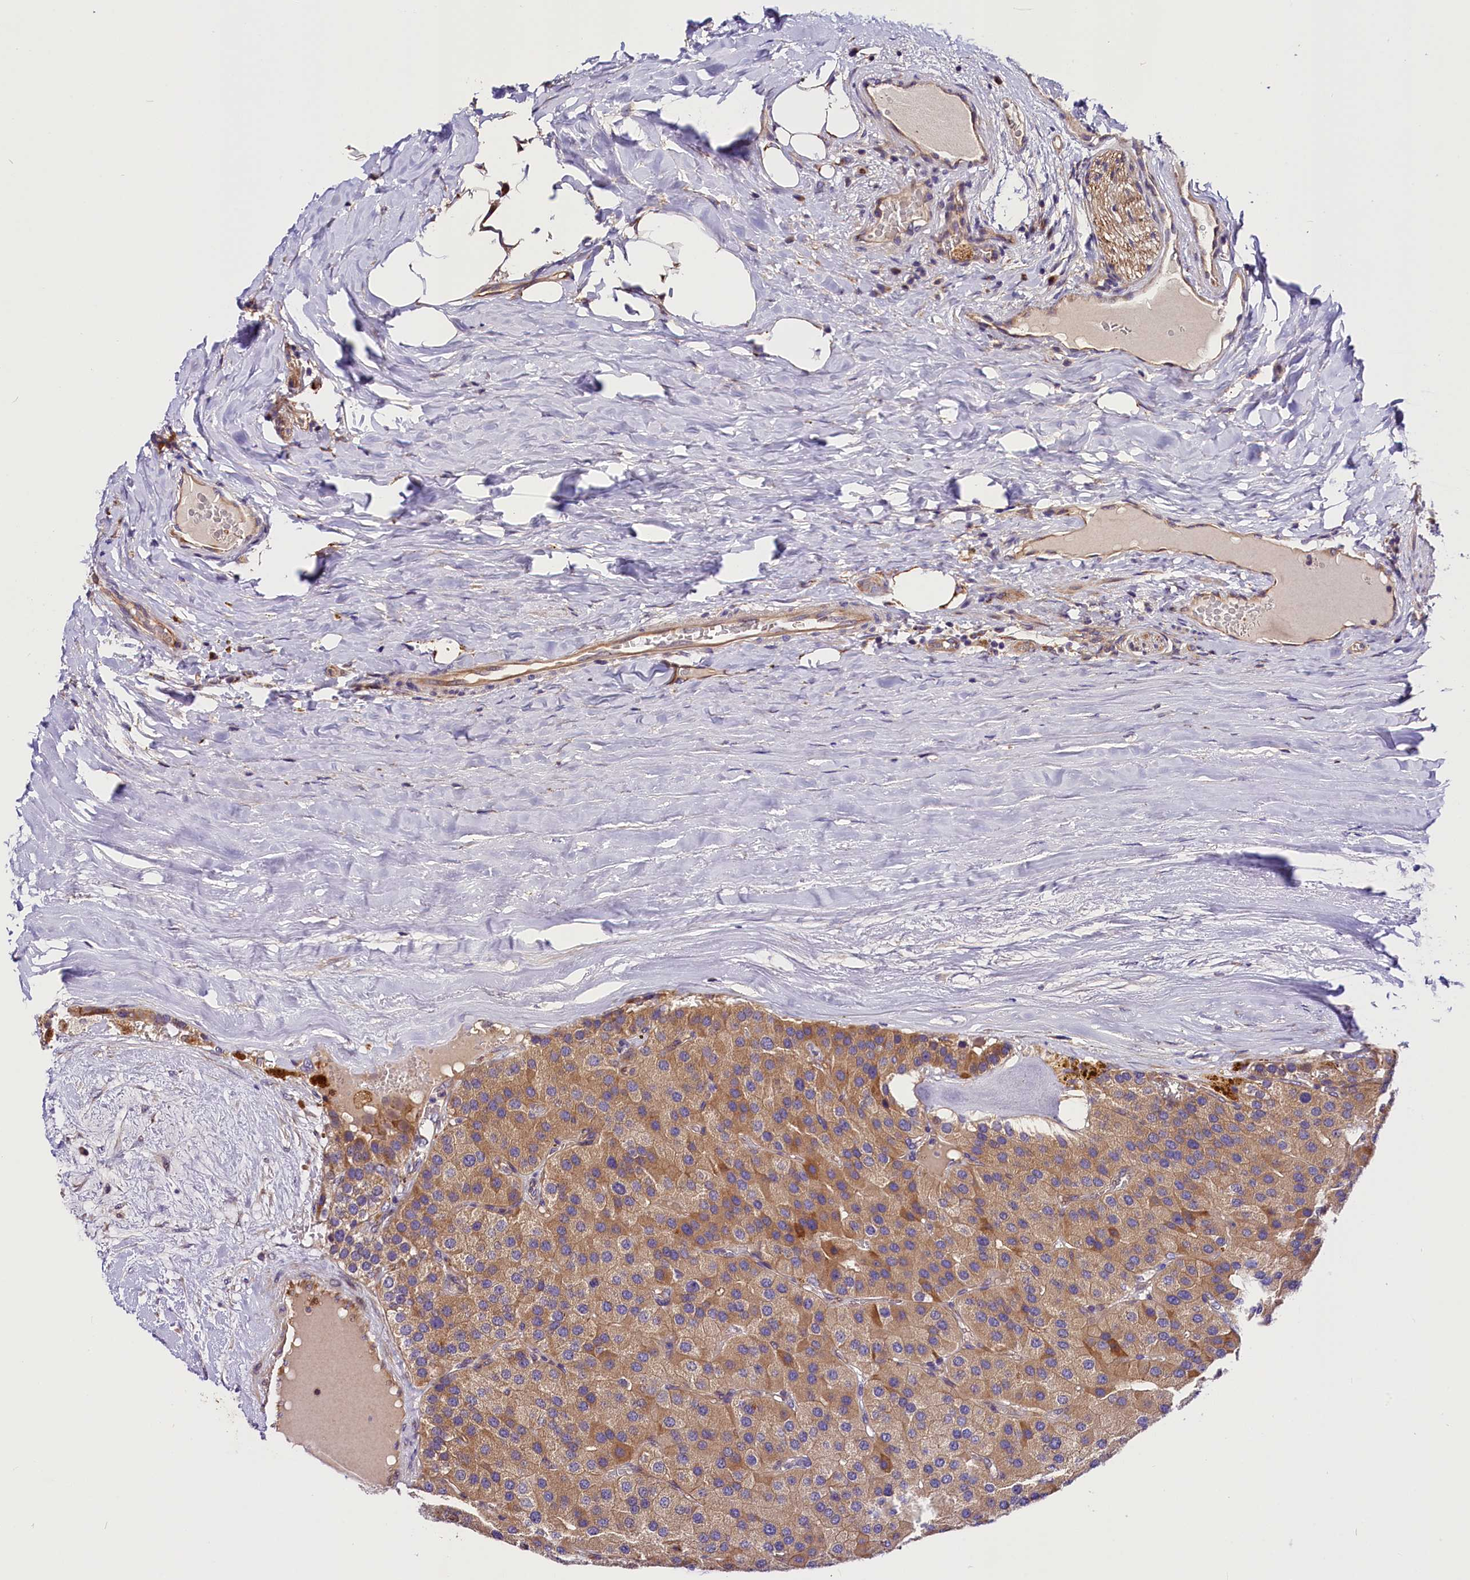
{"staining": {"intensity": "moderate", "quantity": ">75%", "location": "cytoplasmic/membranous"}, "tissue": "parathyroid gland", "cell_type": "Glandular cells", "image_type": "normal", "snomed": [{"axis": "morphology", "description": "Normal tissue, NOS"}, {"axis": "morphology", "description": "Adenoma, NOS"}, {"axis": "topography", "description": "Parathyroid gland"}], "caption": "The photomicrograph demonstrates immunohistochemical staining of normal parathyroid gland. There is moderate cytoplasmic/membranous positivity is appreciated in approximately >75% of glandular cells. The staining is performed using DAB brown chromogen to label protein expression. The nuclei are counter-stained blue using hematoxylin.", "gene": "ARMC6", "patient": {"sex": "female", "age": 86}}